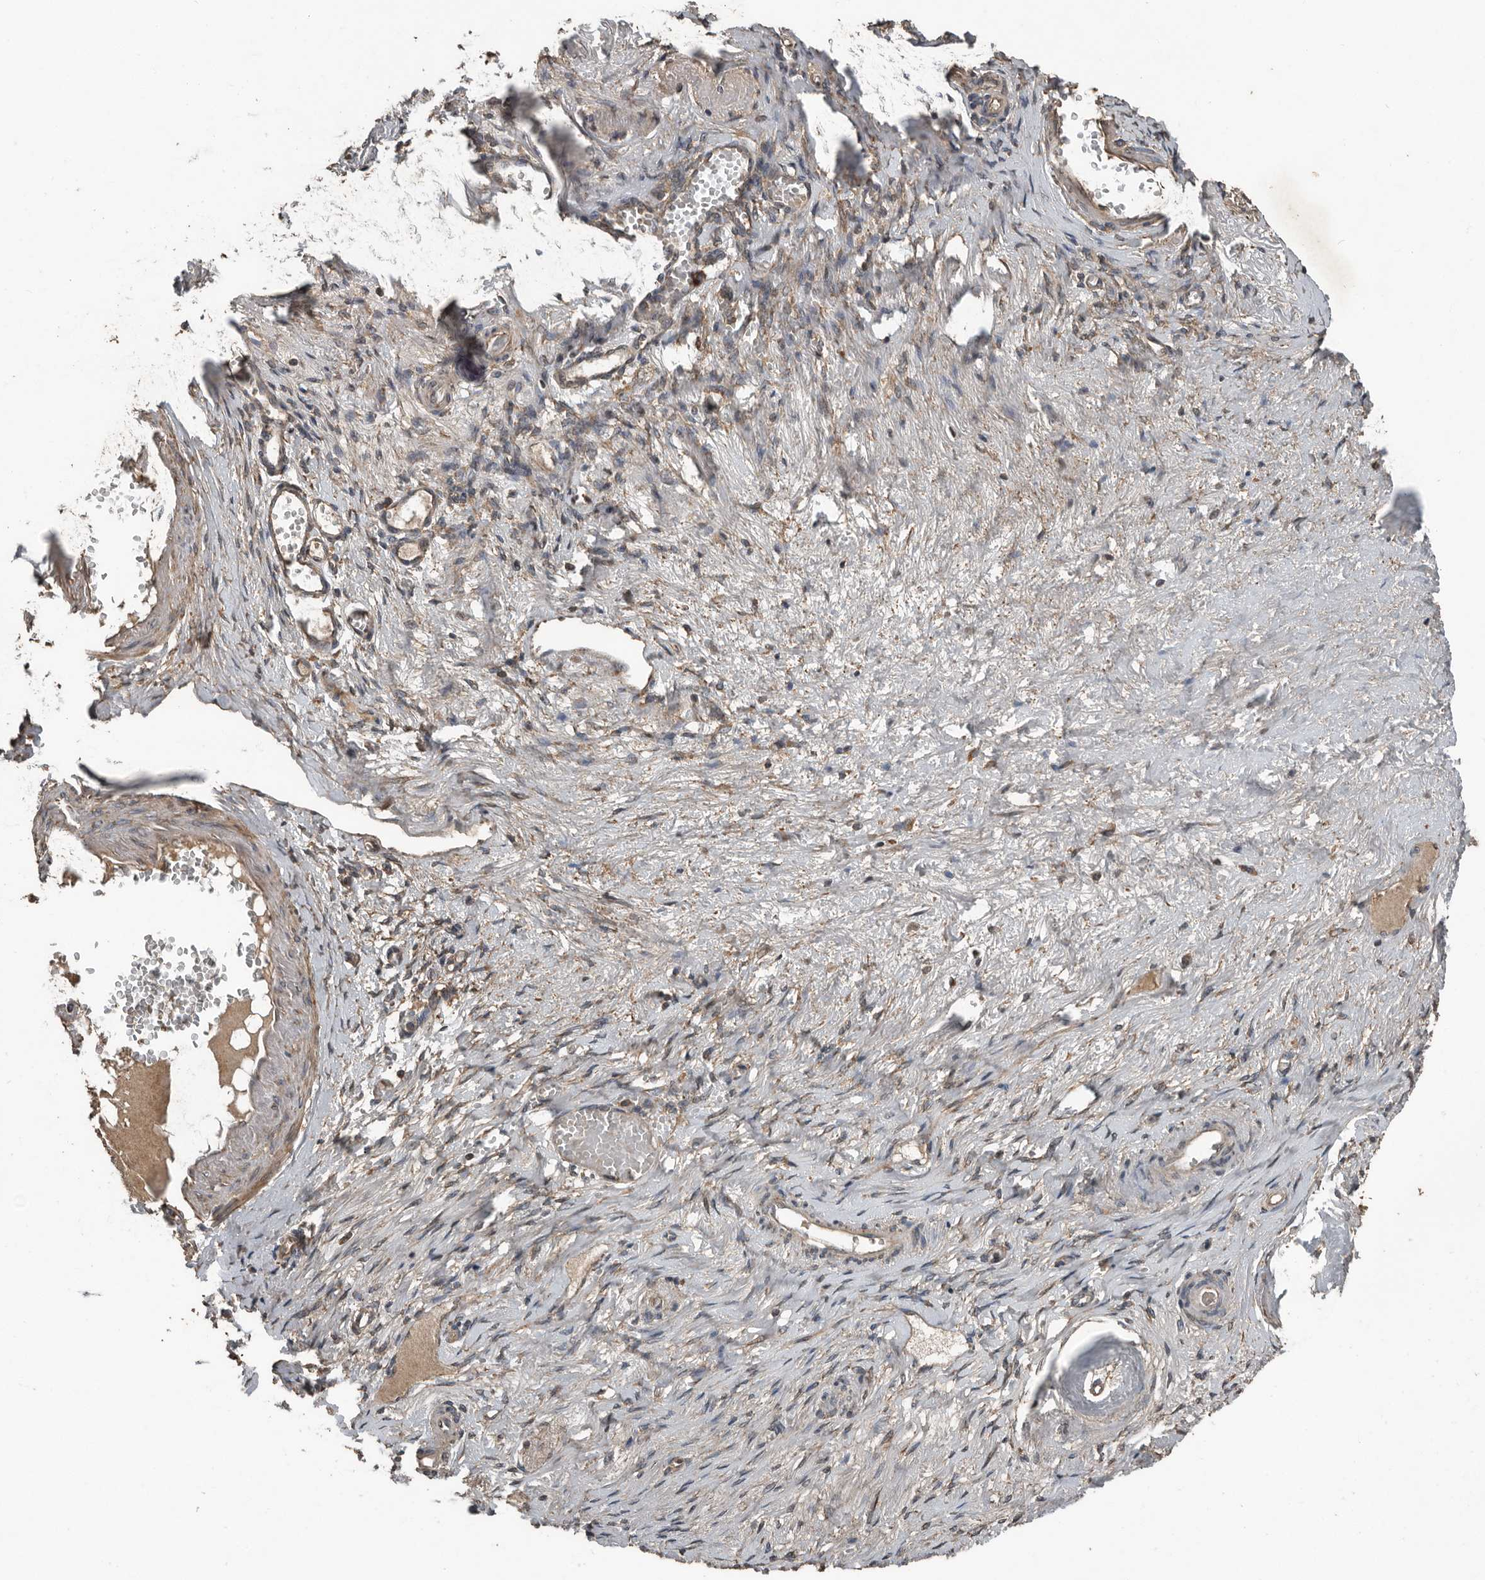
{"staining": {"intensity": "negative", "quantity": "none", "location": "none"}, "tissue": "adipose tissue", "cell_type": "Adipocytes", "image_type": "normal", "snomed": [{"axis": "morphology", "description": "Normal tissue, NOS"}, {"axis": "topography", "description": "Vascular tissue"}, {"axis": "topography", "description": "Fallopian tube"}, {"axis": "topography", "description": "Ovary"}], "caption": "Immunohistochemistry photomicrograph of benign adipose tissue: human adipose tissue stained with DAB (3,3'-diaminobenzidine) demonstrates no significant protein staining in adipocytes.", "gene": "RNF207", "patient": {"sex": "female", "age": 67}}